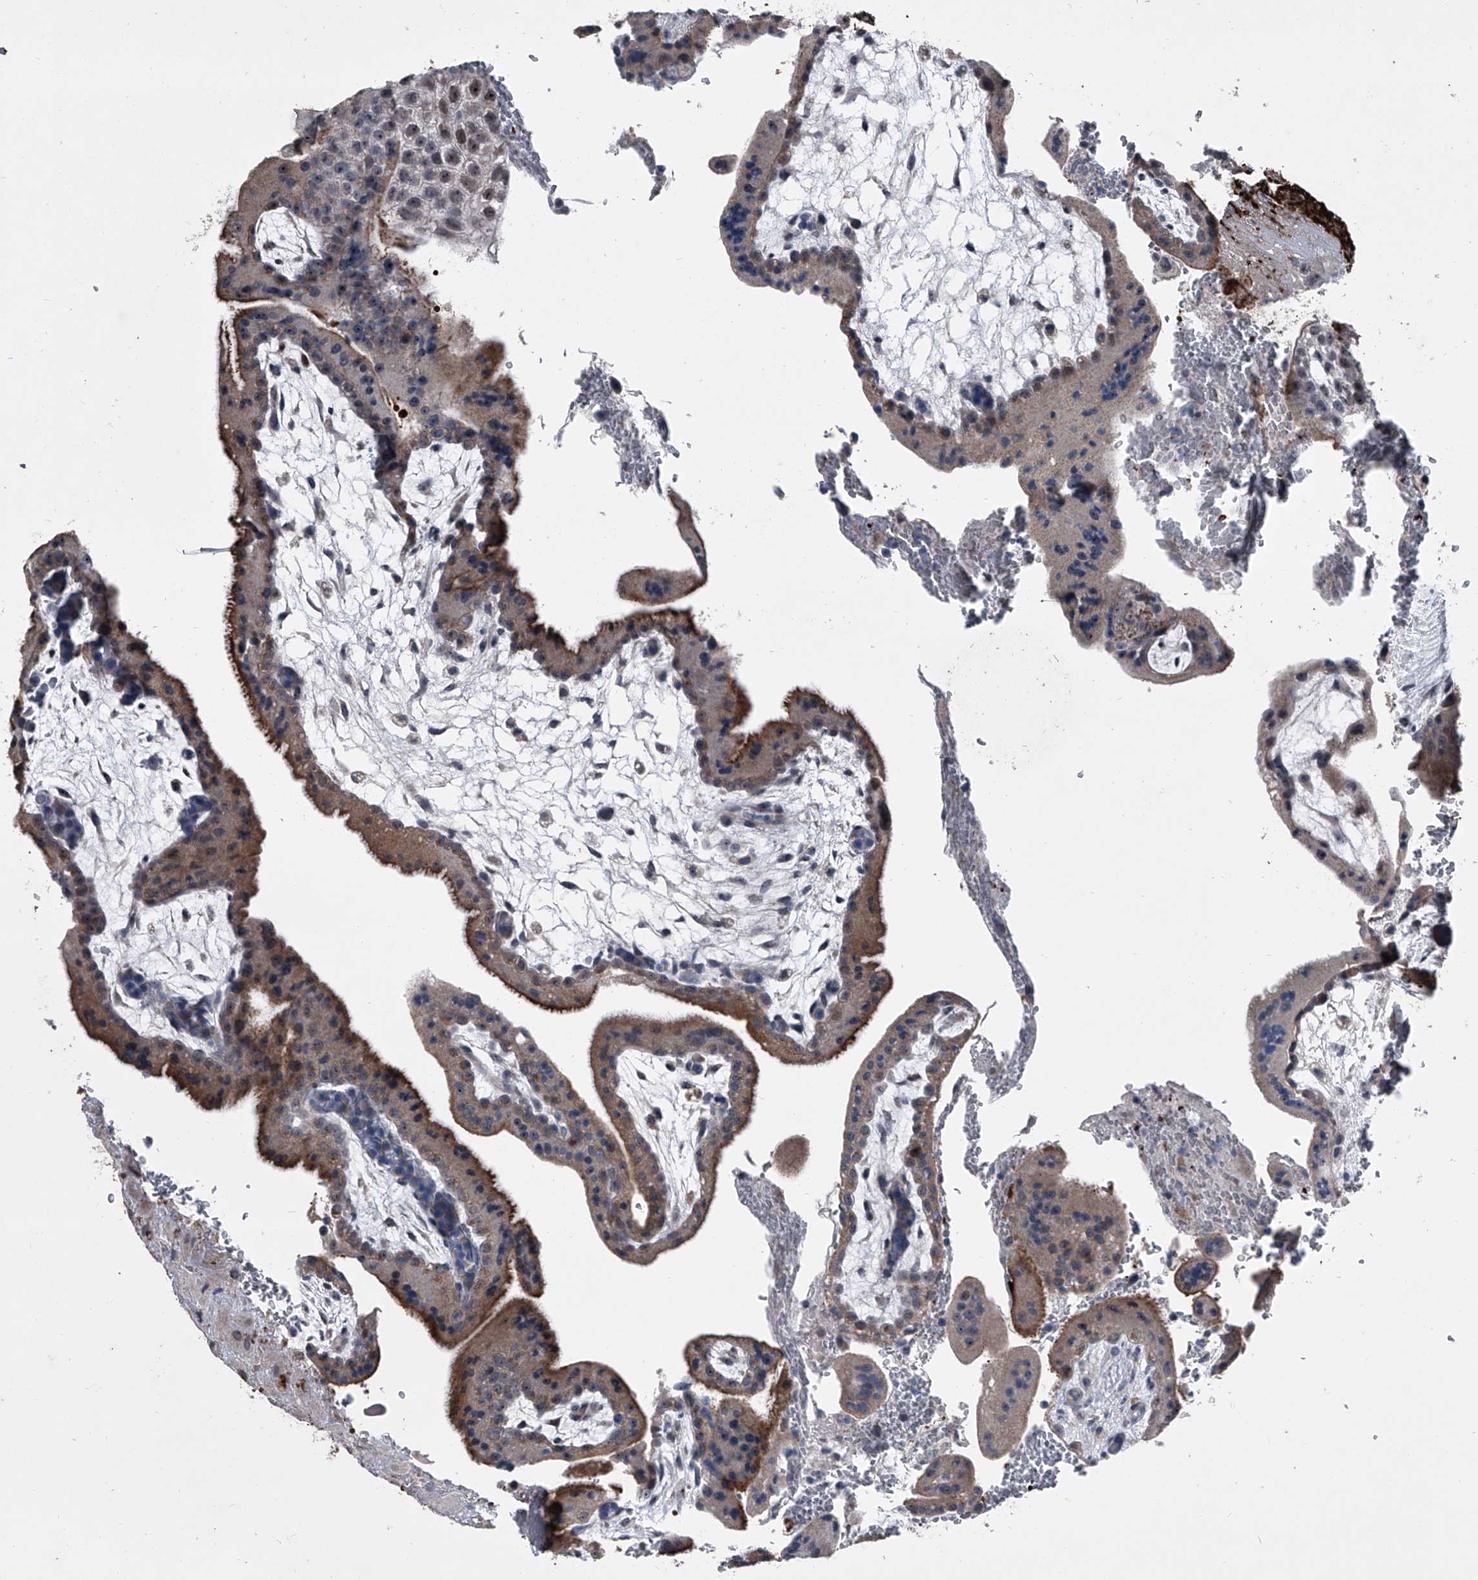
{"staining": {"intensity": "moderate", "quantity": "<25%", "location": "cytoplasmic/membranous,nuclear"}, "tissue": "placenta", "cell_type": "Trophoblastic cells", "image_type": "normal", "snomed": [{"axis": "morphology", "description": "Normal tissue, NOS"}, {"axis": "topography", "description": "Placenta"}], "caption": "IHC (DAB (3,3'-diaminobenzidine)) staining of normal human placenta shows moderate cytoplasmic/membranous,nuclear protein staining in about <25% of trophoblastic cells. The protein of interest is stained brown, and the nuclei are stained in blue (DAB IHC with brightfield microscopy, high magnification).", "gene": "CEP85L", "patient": {"sex": "female", "age": 35}}